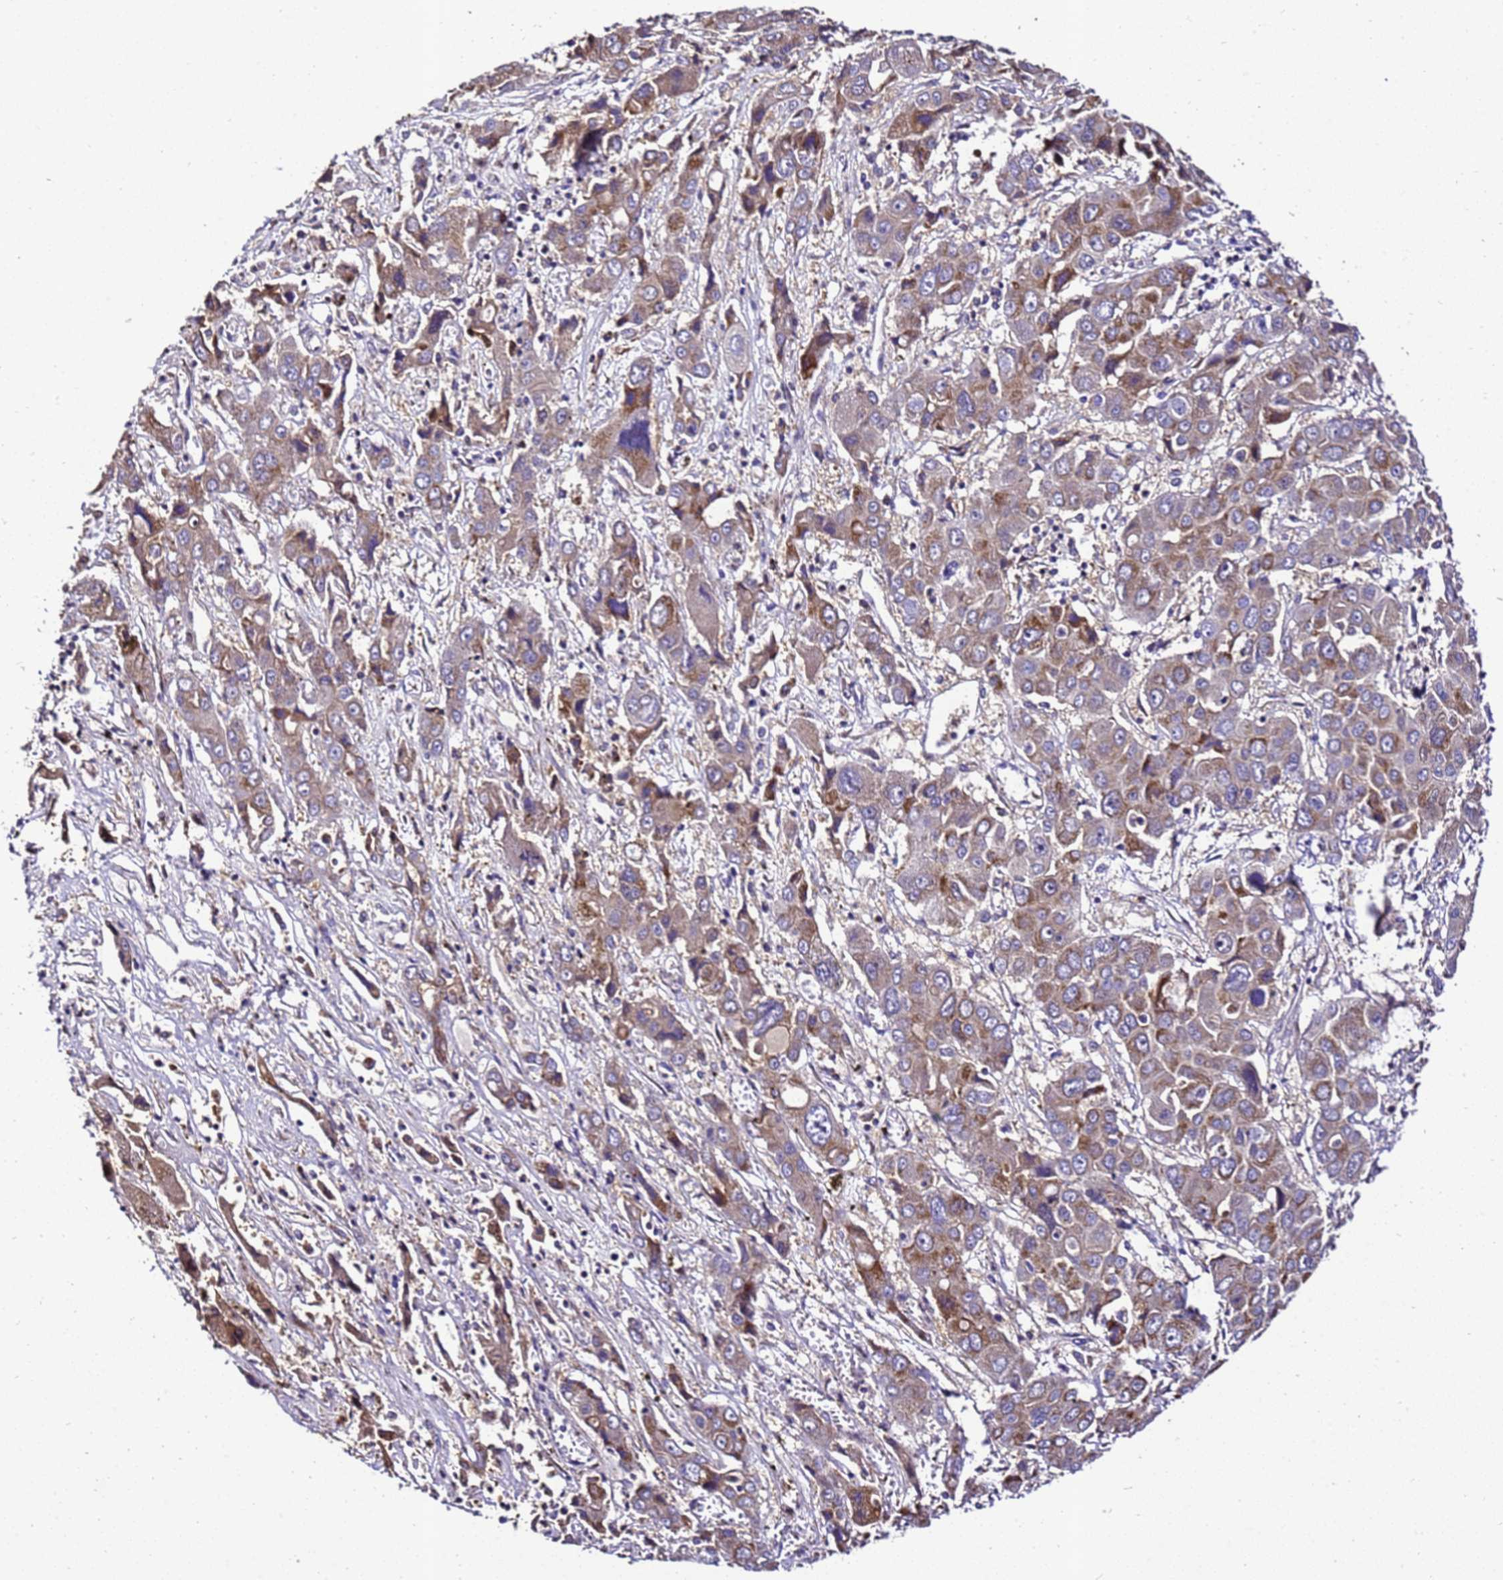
{"staining": {"intensity": "moderate", "quantity": "25%-75%", "location": "cytoplasmic/membranous"}, "tissue": "liver cancer", "cell_type": "Tumor cells", "image_type": "cancer", "snomed": [{"axis": "morphology", "description": "Cholangiocarcinoma"}, {"axis": "topography", "description": "Liver"}], "caption": "A micrograph of liver cholangiocarcinoma stained for a protein reveals moderate cytoplasmic/membranous brown staining in tumor cells.", "gene": "ZNF417", "patient": {"sex": "male", "age": 67}}